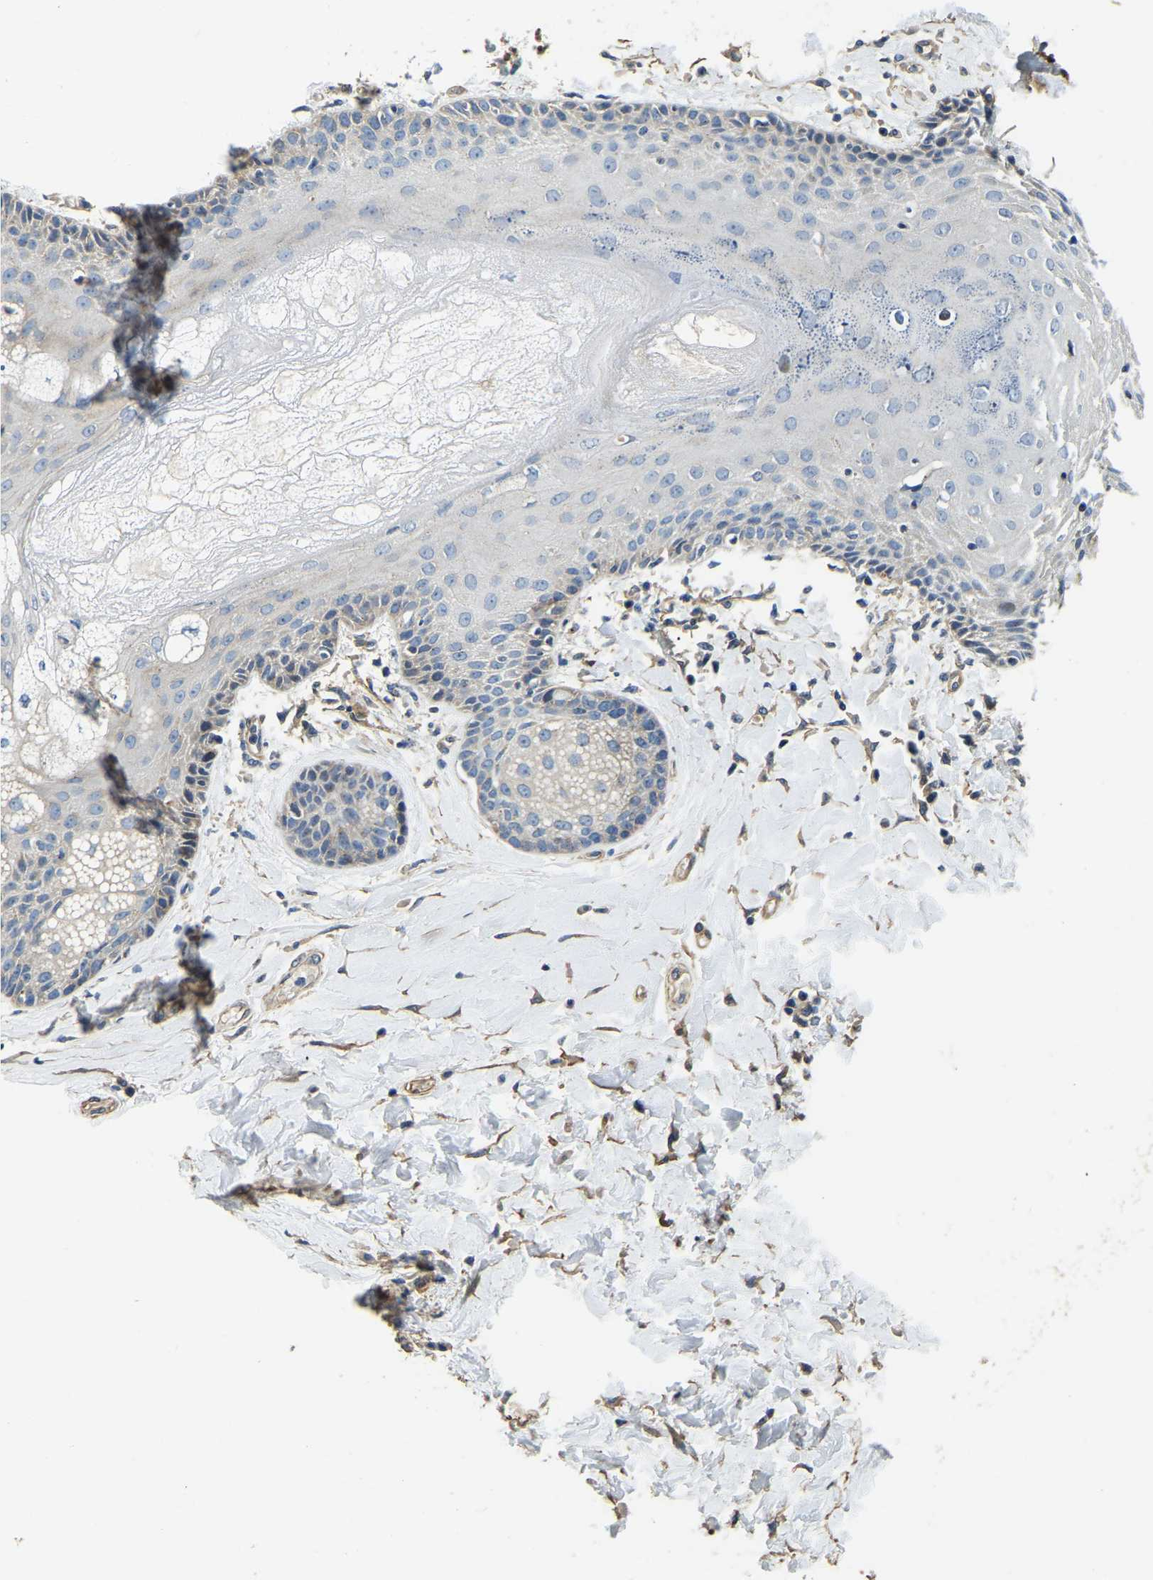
{"staining": {"intensity": "weak", "quantity": "<25%", "location": "cytoplasmic/membranous"}, "tissue": "skin", "cell_type": "Epidermal cells", "image_type": "normal", "snomed": [{"axis": "morphology", "description": "Normal tissue, NOS"}, {"axis": "topography", "description": "Anal"}], "caption": "An IHC image of benign skin is shown. There is no staining in epidermal cells of skin.", "gene": "RNF39", "patient": {"sex": "male", "age": 69}}